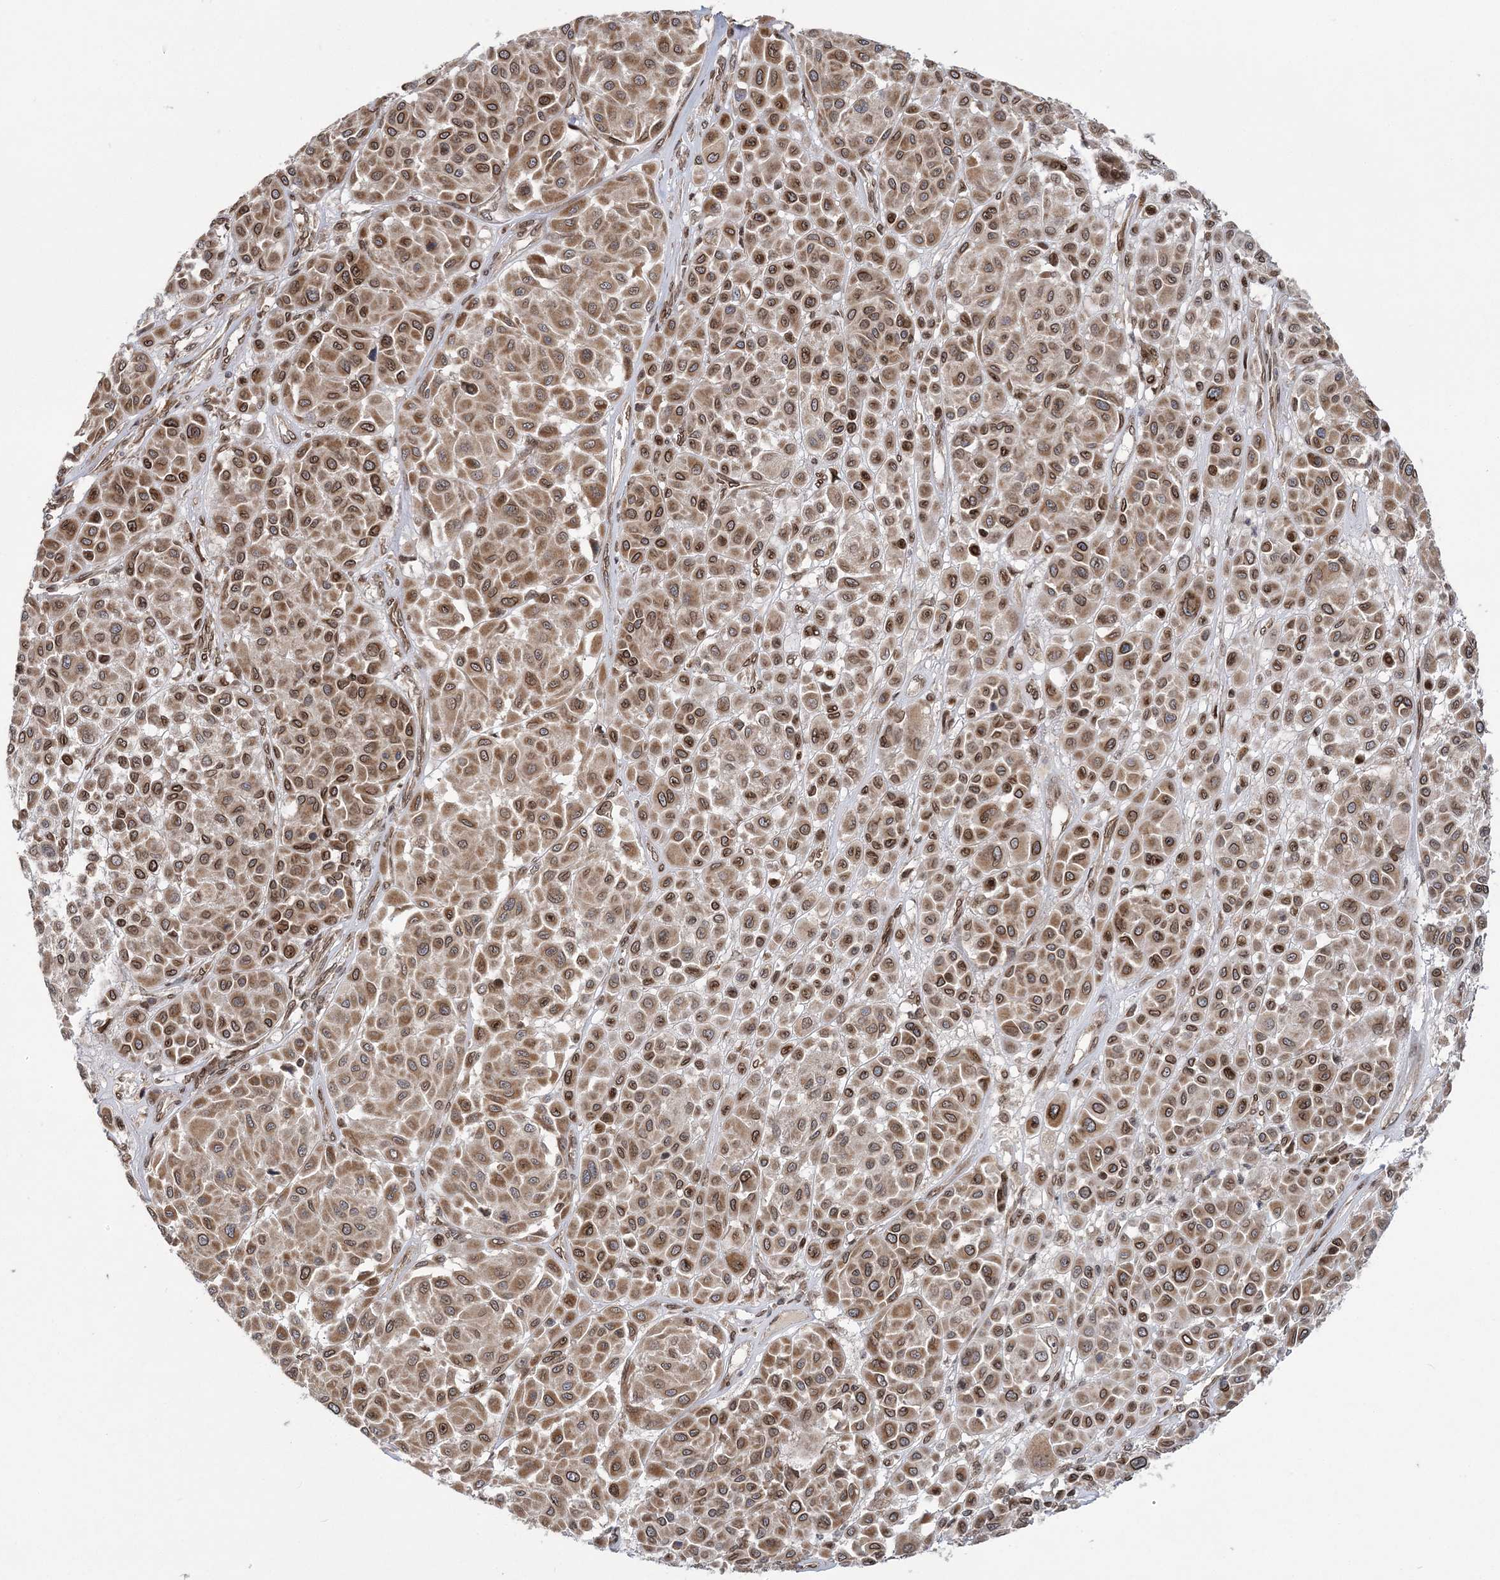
{"staining": {"intensity": "moderate", "quantity": ">75%", "location": "cytoplasmic/membranous,nuclear"}, "tissue": "melanoma", "cell_type": "Tumor cells", "image_type": "cancer", "snomed": [{"axis": "morphology", "description": "Malignant melanoma, Metastatic site"}, {"axis": "topography", "description": "Soft tissue"}], "caption": "Human malignant melanoma (metastatic site) stained with a protein marker reveals moderate staining in tumor cells.", "gene": "DNAJC27", "patient": {"sex": "male", "age": 41}}